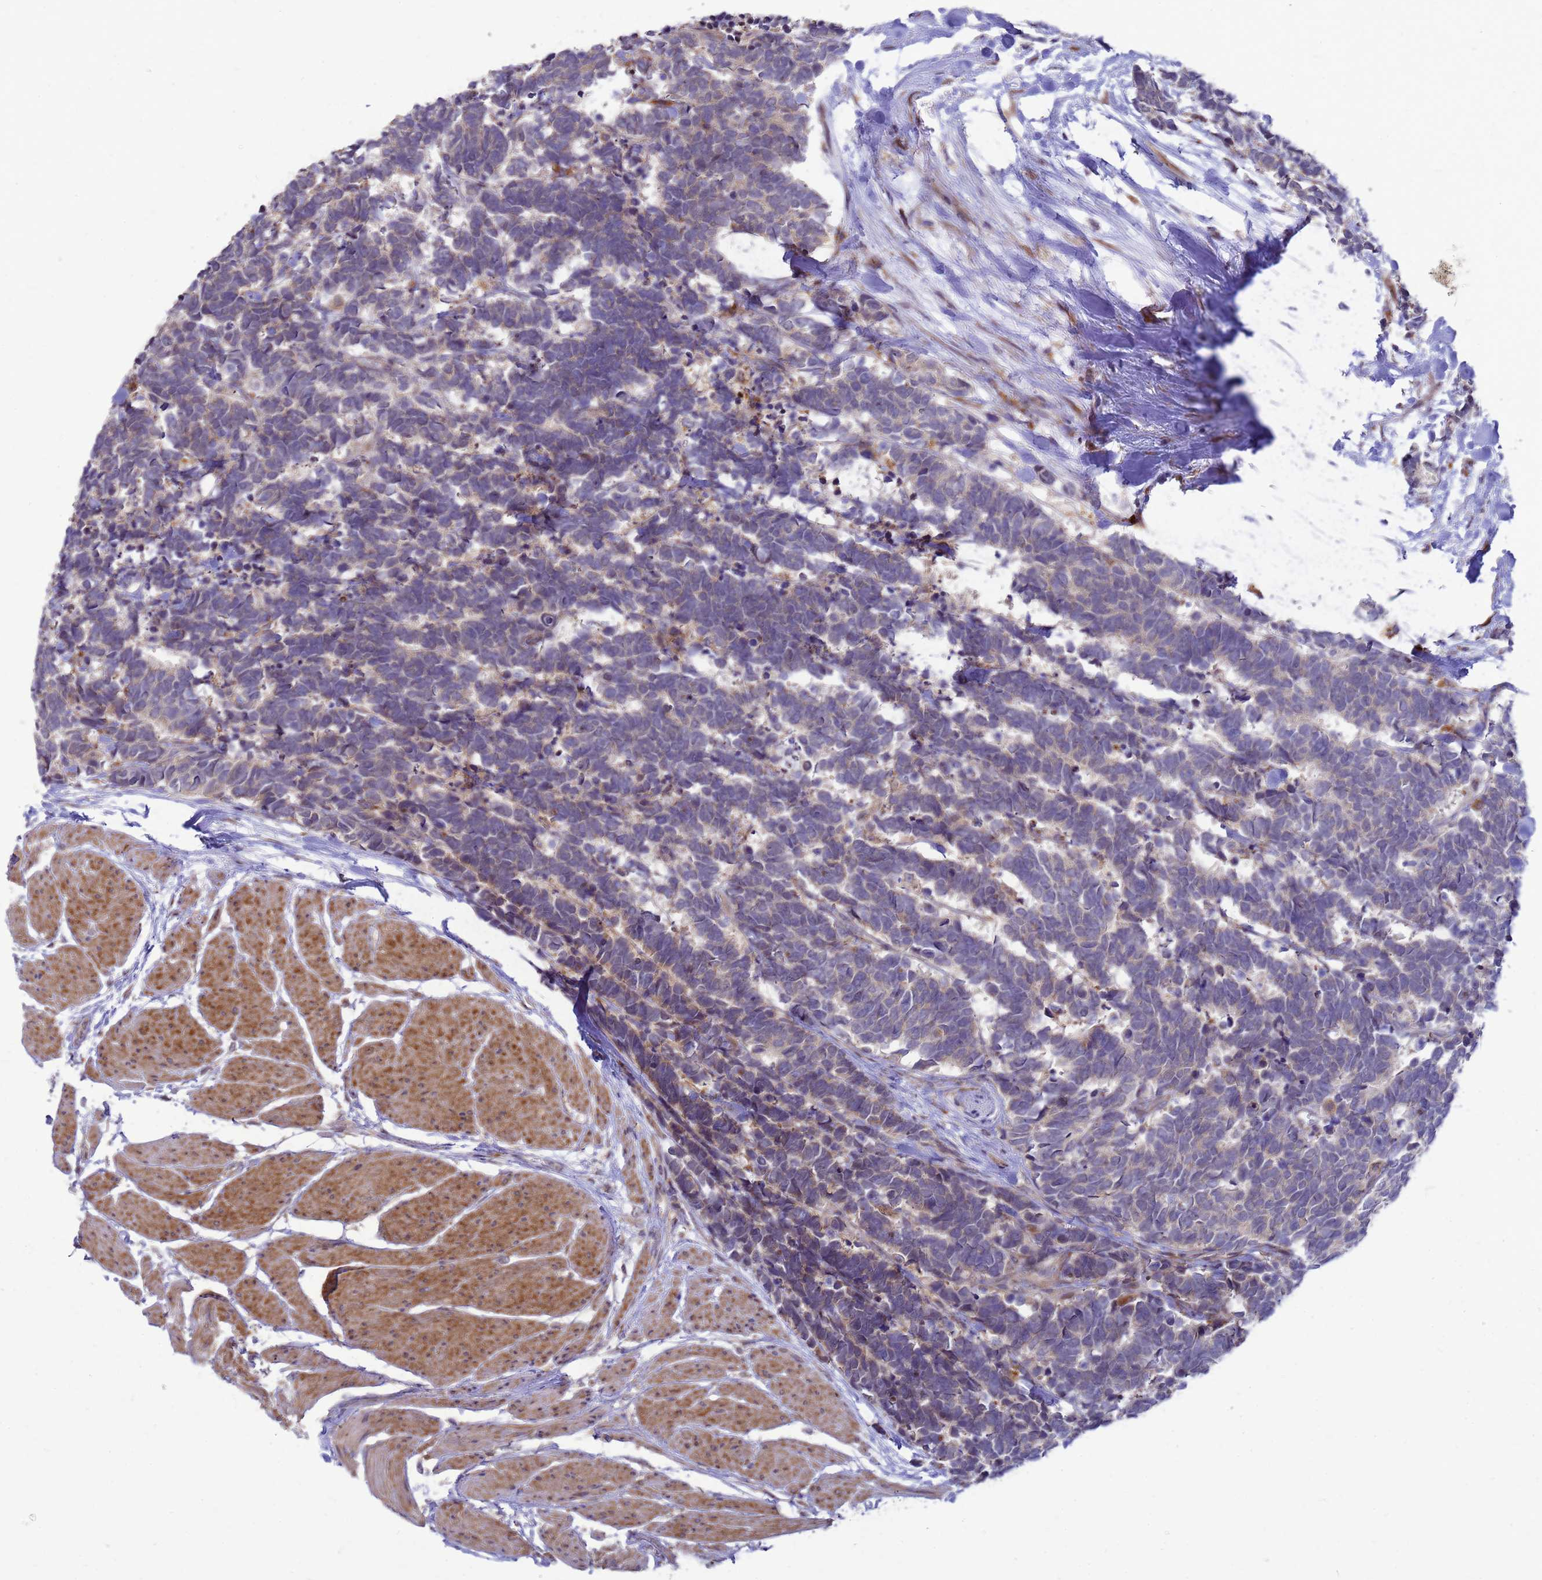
{"staining": {"intensity": "weak", "quantity": "<25%", "location": "cytoplasmic/membranous"}, "tissue": "carcinoid", "cell_type": "Tumor cells", "image_type": "cancer", "snomed": [{"axis": "morphology", "description": "Carcinoma, NOS"}, {"axis": "morphology", "description": "Carcinoid, malignant, NOS"}, {"axis": "topography", "description": "Urinary bladder"}], "caption": "DAB immunohistochemical staining of carcinoid (malignant) shows no significant expression in tumor cells. (DAB IHC, high magnification).", "gene": "C12orf43", "patient": {"sex": "male", "age": 57}}